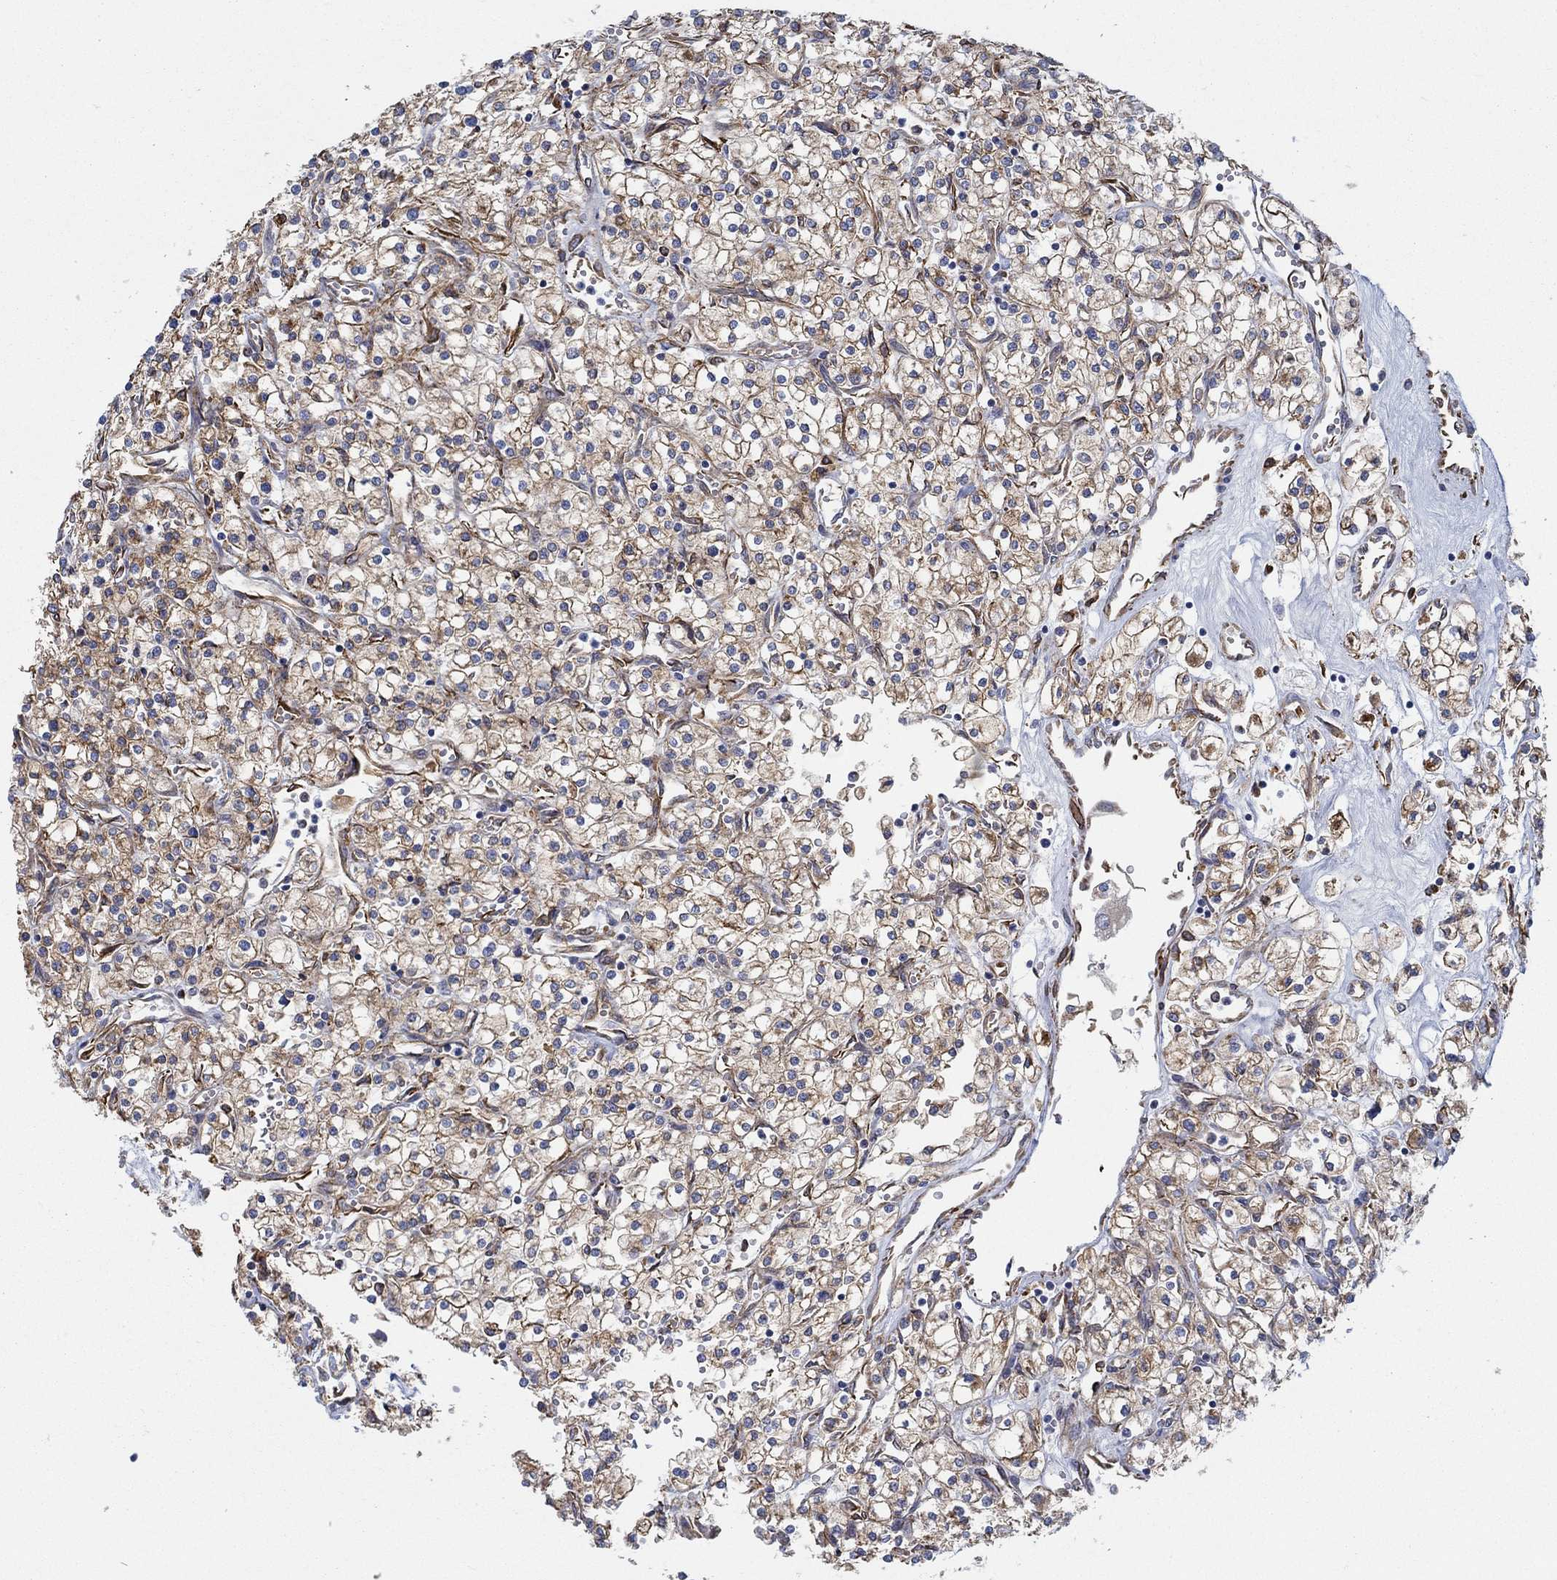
{"staining": {"intensity": "weak", "quantity": "25%-75%", "location": "cytoplasmic/membranous"}, "tissue": "renal cancer", "cell_type": "Tumor cells", "image_type": "cancer", "snomed": [{"axis": "morphology", "description": "Adenocarcinoma, NOS"}, {"axis": "topography", "description": "Kidney"}], "caption": "A histopathology image of human renal cancer stained for a protein displays weak cytoplasmic/membranous brown staining in tumor cells.", "gene": "STC2", "patient": {"sex": "male", "age": 80}}